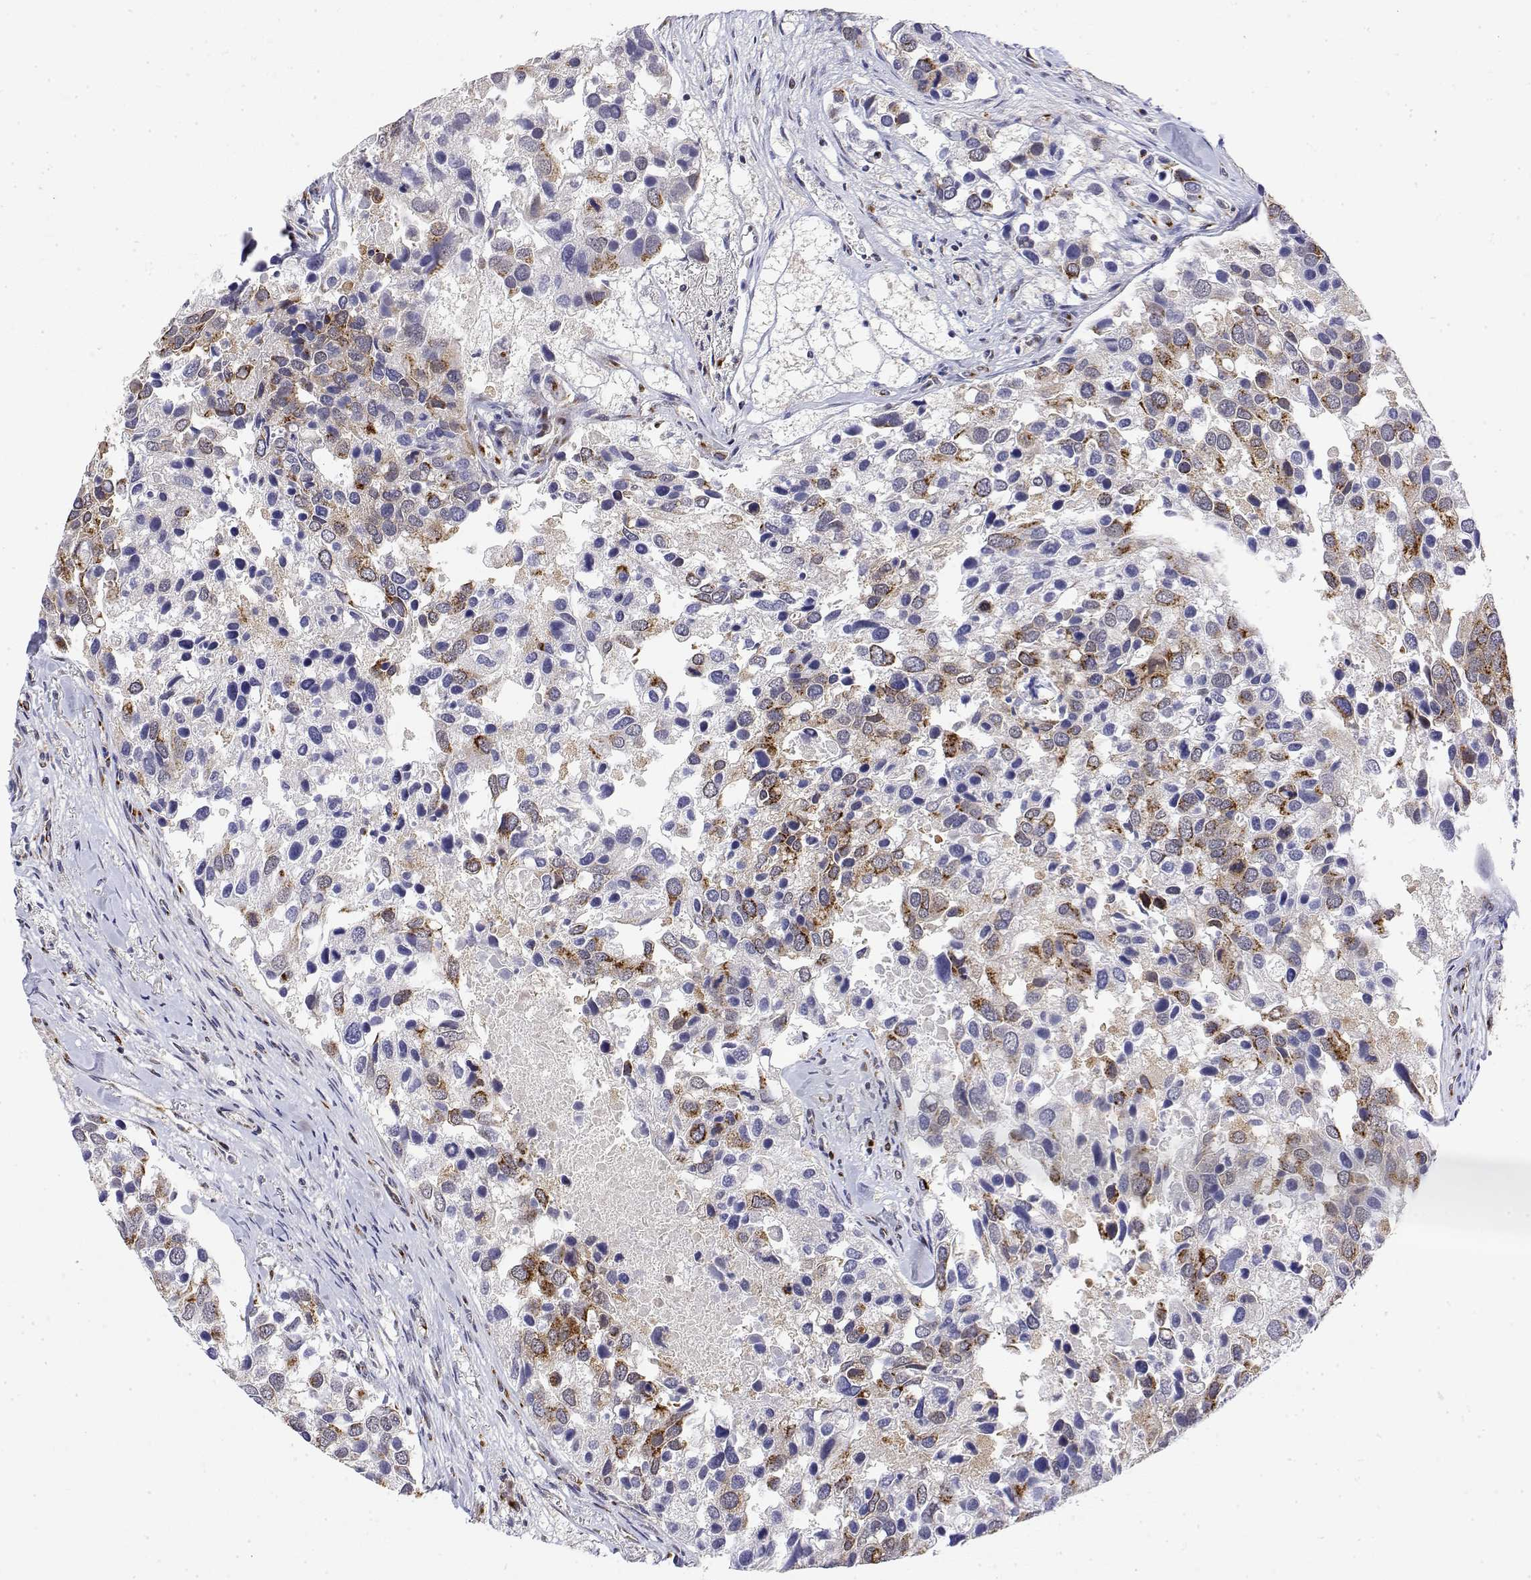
{"staining": {"intensity": "moderate", "quantity": "25%-75%", "location": "cytoplasmic/membranous"}, "tissue": "breast cancer", "cell_type": "Tumor cells", "image_type": "cancer", "snomed": [{"axis": "morphology", "description": "Duct carcinoma"}, {"axis": "topography", "description": "Breast"}], "caption": "Moderate cytoplasmic/membranous expression is identified in approximately 25%-75% of tumor cells in breast cancer (intraductal carcinoma).", "gene": "YIPF3", "patient": {"sex": "female", "age": 83}}